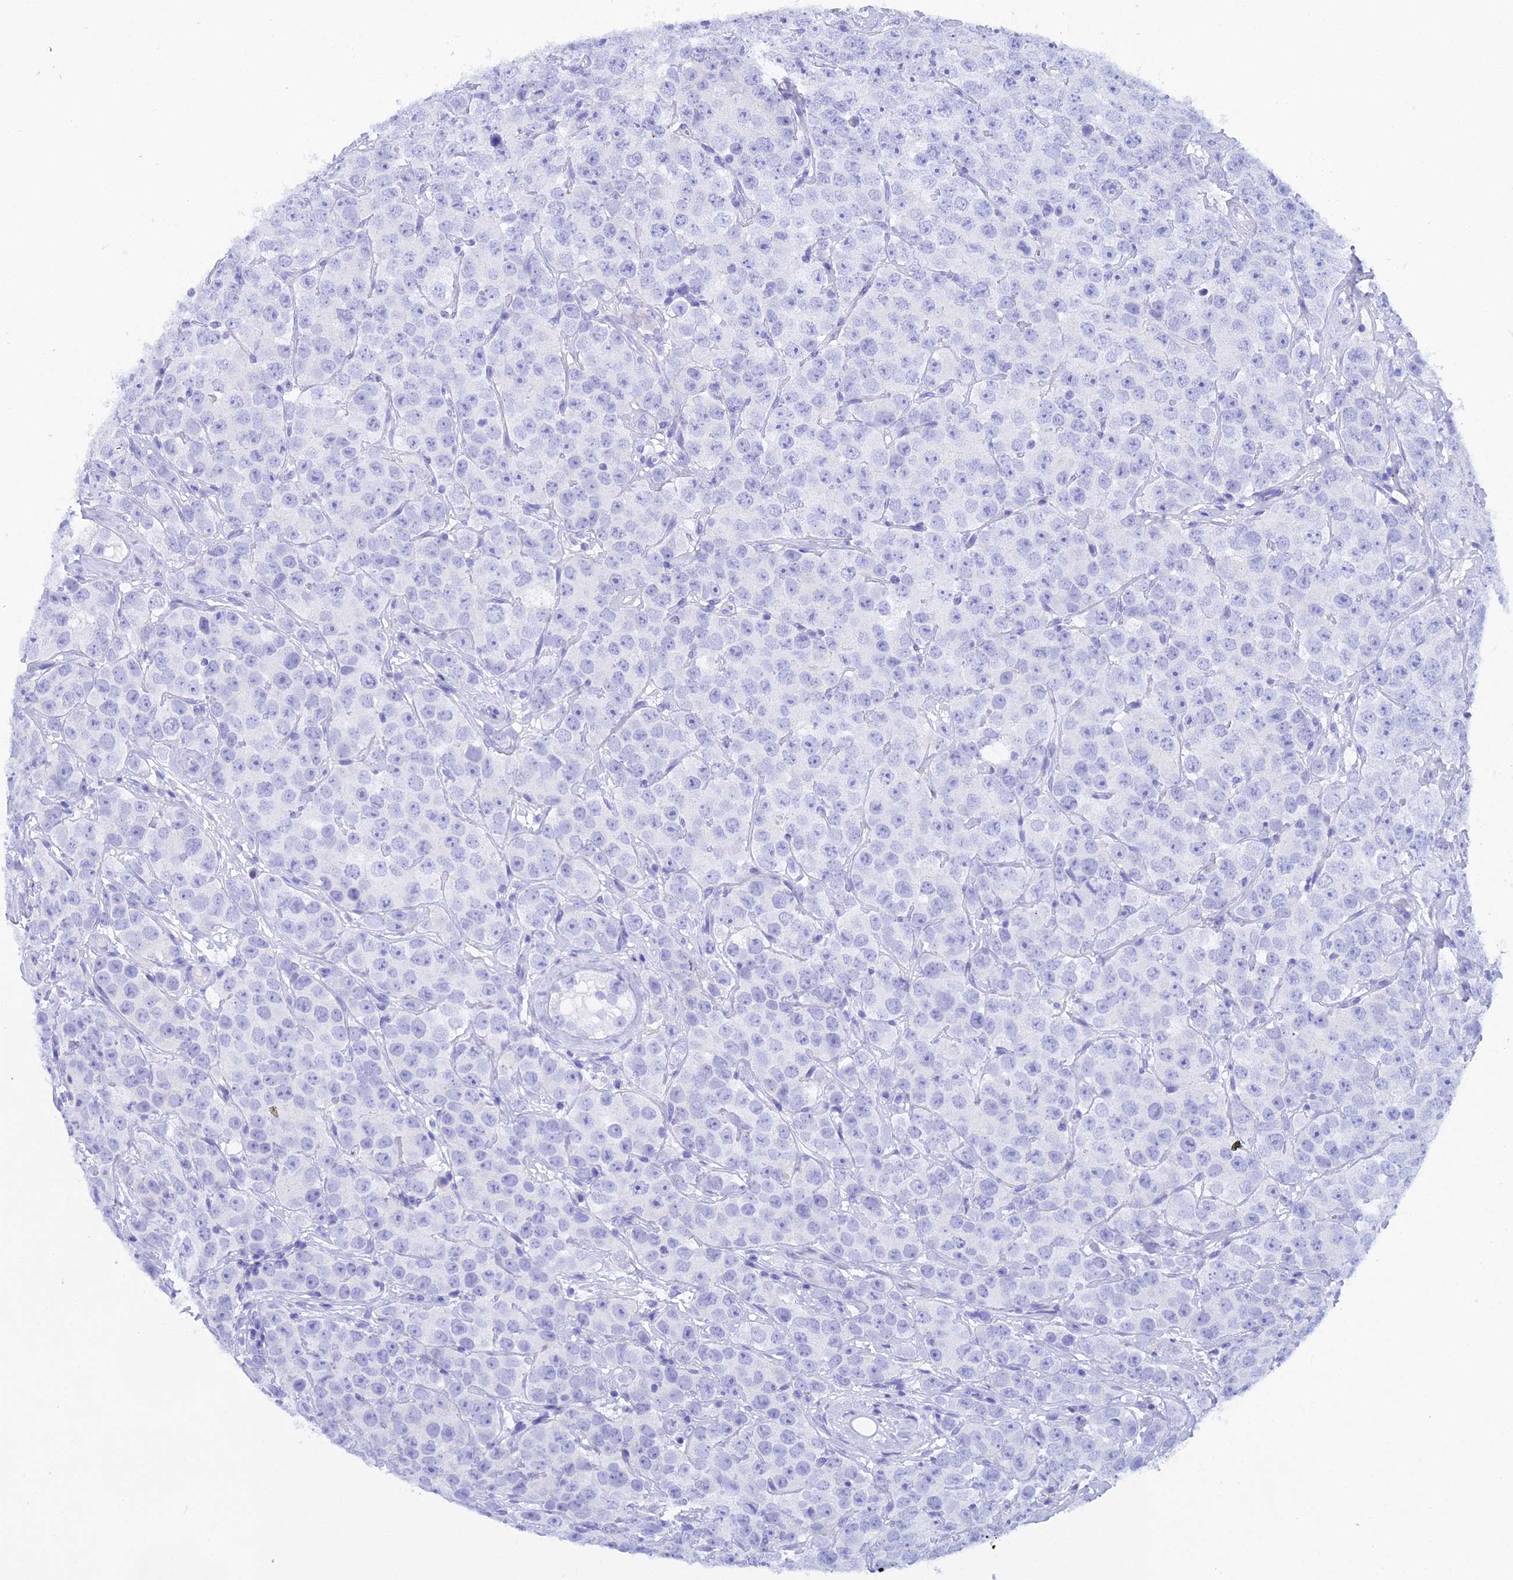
{"staining": {"intensity": "negative", "quantity": "none", "location": "none"}, "tissue": "testis cancer", "cell_type": "Tumor cells", "image_type": "cancer", "snomed": [{"axis": "morphology", "description": "Seminoma, NOS"}, {"axis": "topography", "description": "Testis"}], "caption": "An image of human testis cancer is negative for staining in tumor cells.", "gene": "REG1A", "patient": {"sex": "male", "age": 28}}